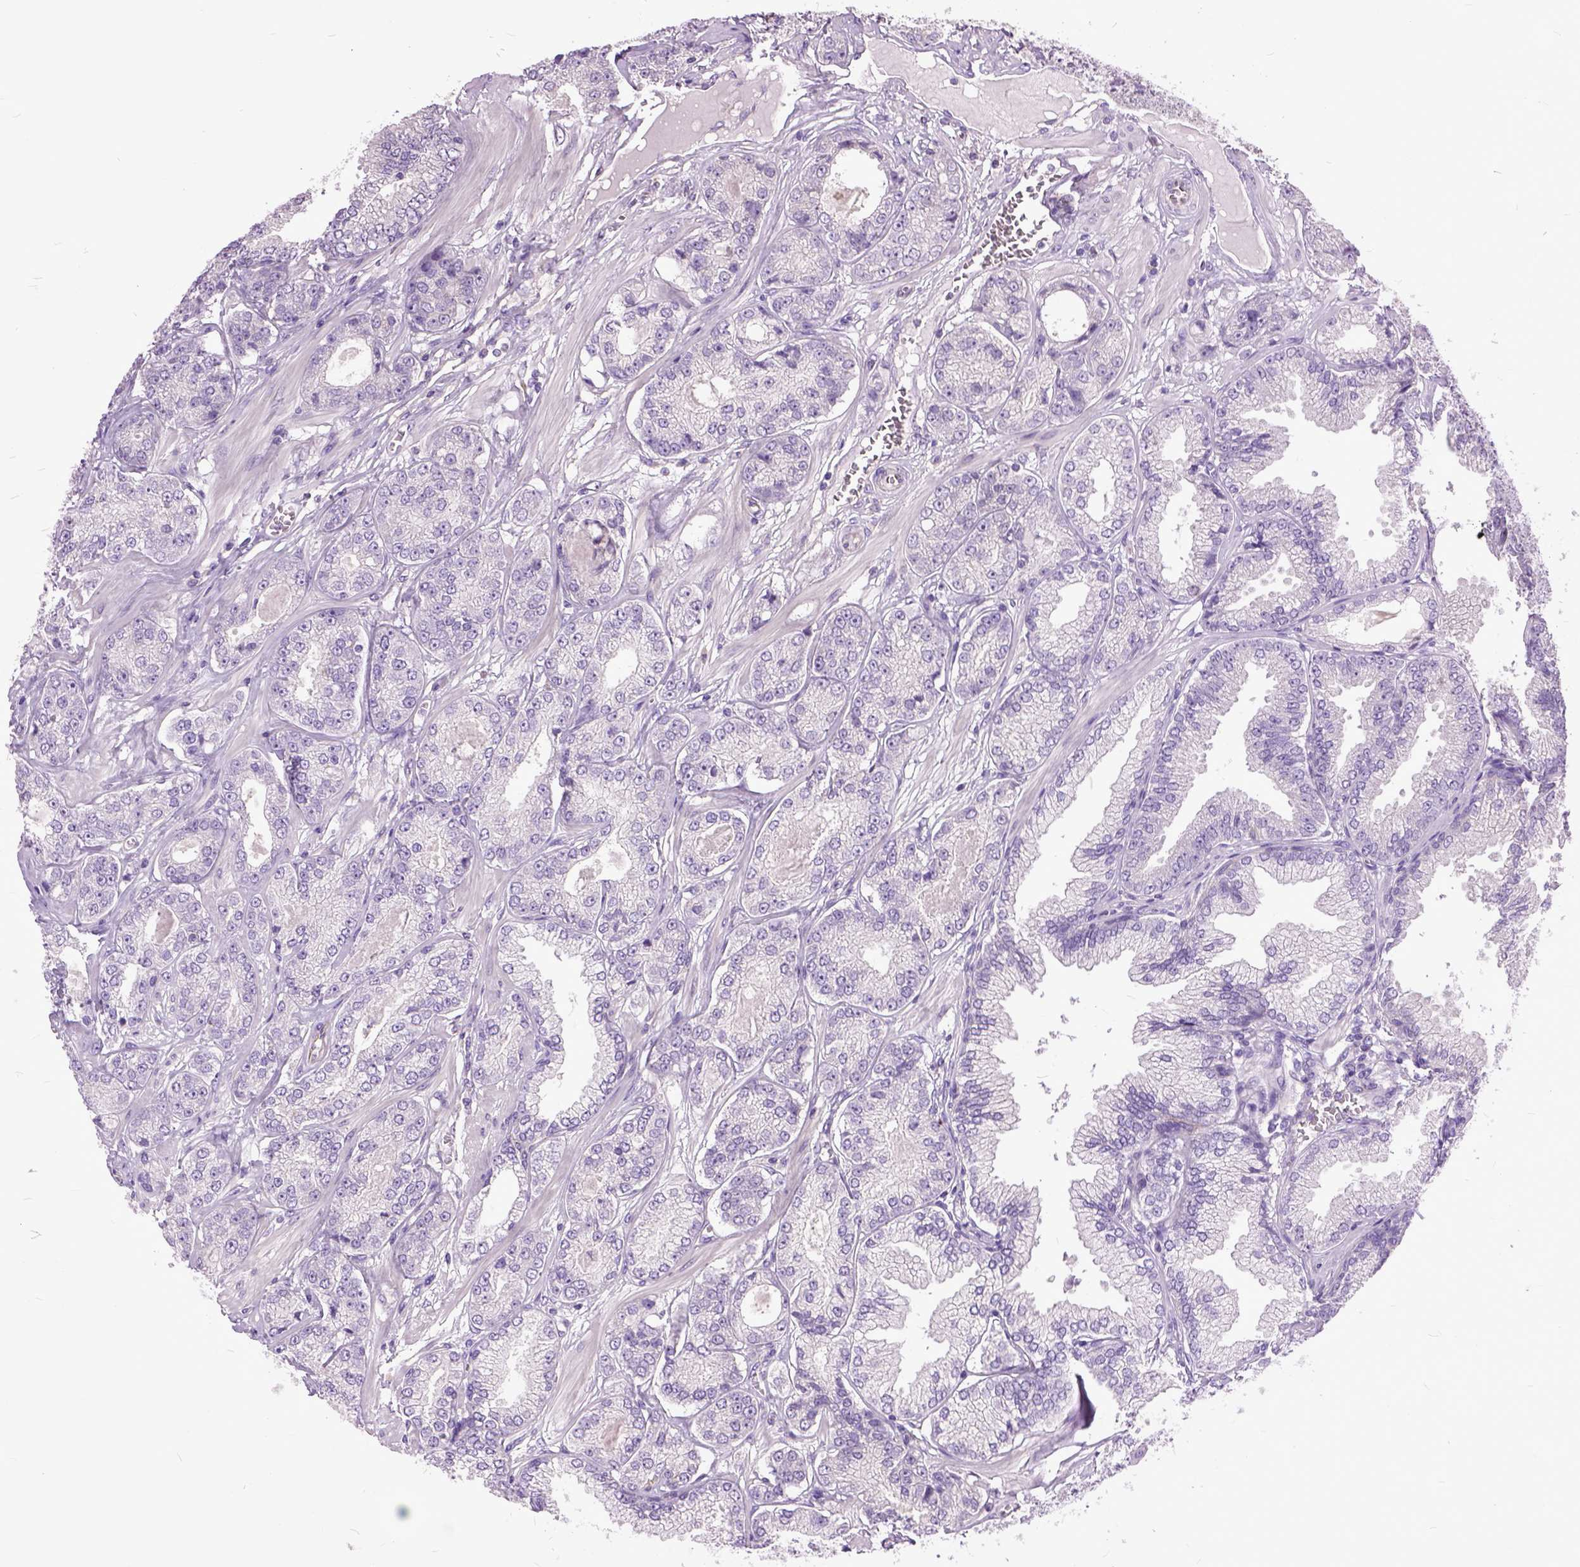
{"staining": {"intensity": "negative", "quantity": "none", "location": "none"}, "tissue": "prostate cancer", "cell_type": "Tumor cells", "image_type": "cancer", "snomed": [{"axis": "morphology", "description": "Adenocarcinoma, NOS"}, {"axis": "topography", "description": "Prostate"}], "caption": "Immunohistochemistry (IHC) photomicrograph of neoplastic tissue: prostate adenocarcinoma stained with DAB (3,3'-diaminobenzidine) shows no significant protein expression in tumor cells. (IHC, brightfield microscopy, high magnification).", "gene": "AREG", "patient": {"sex": "male", "age": 64}}